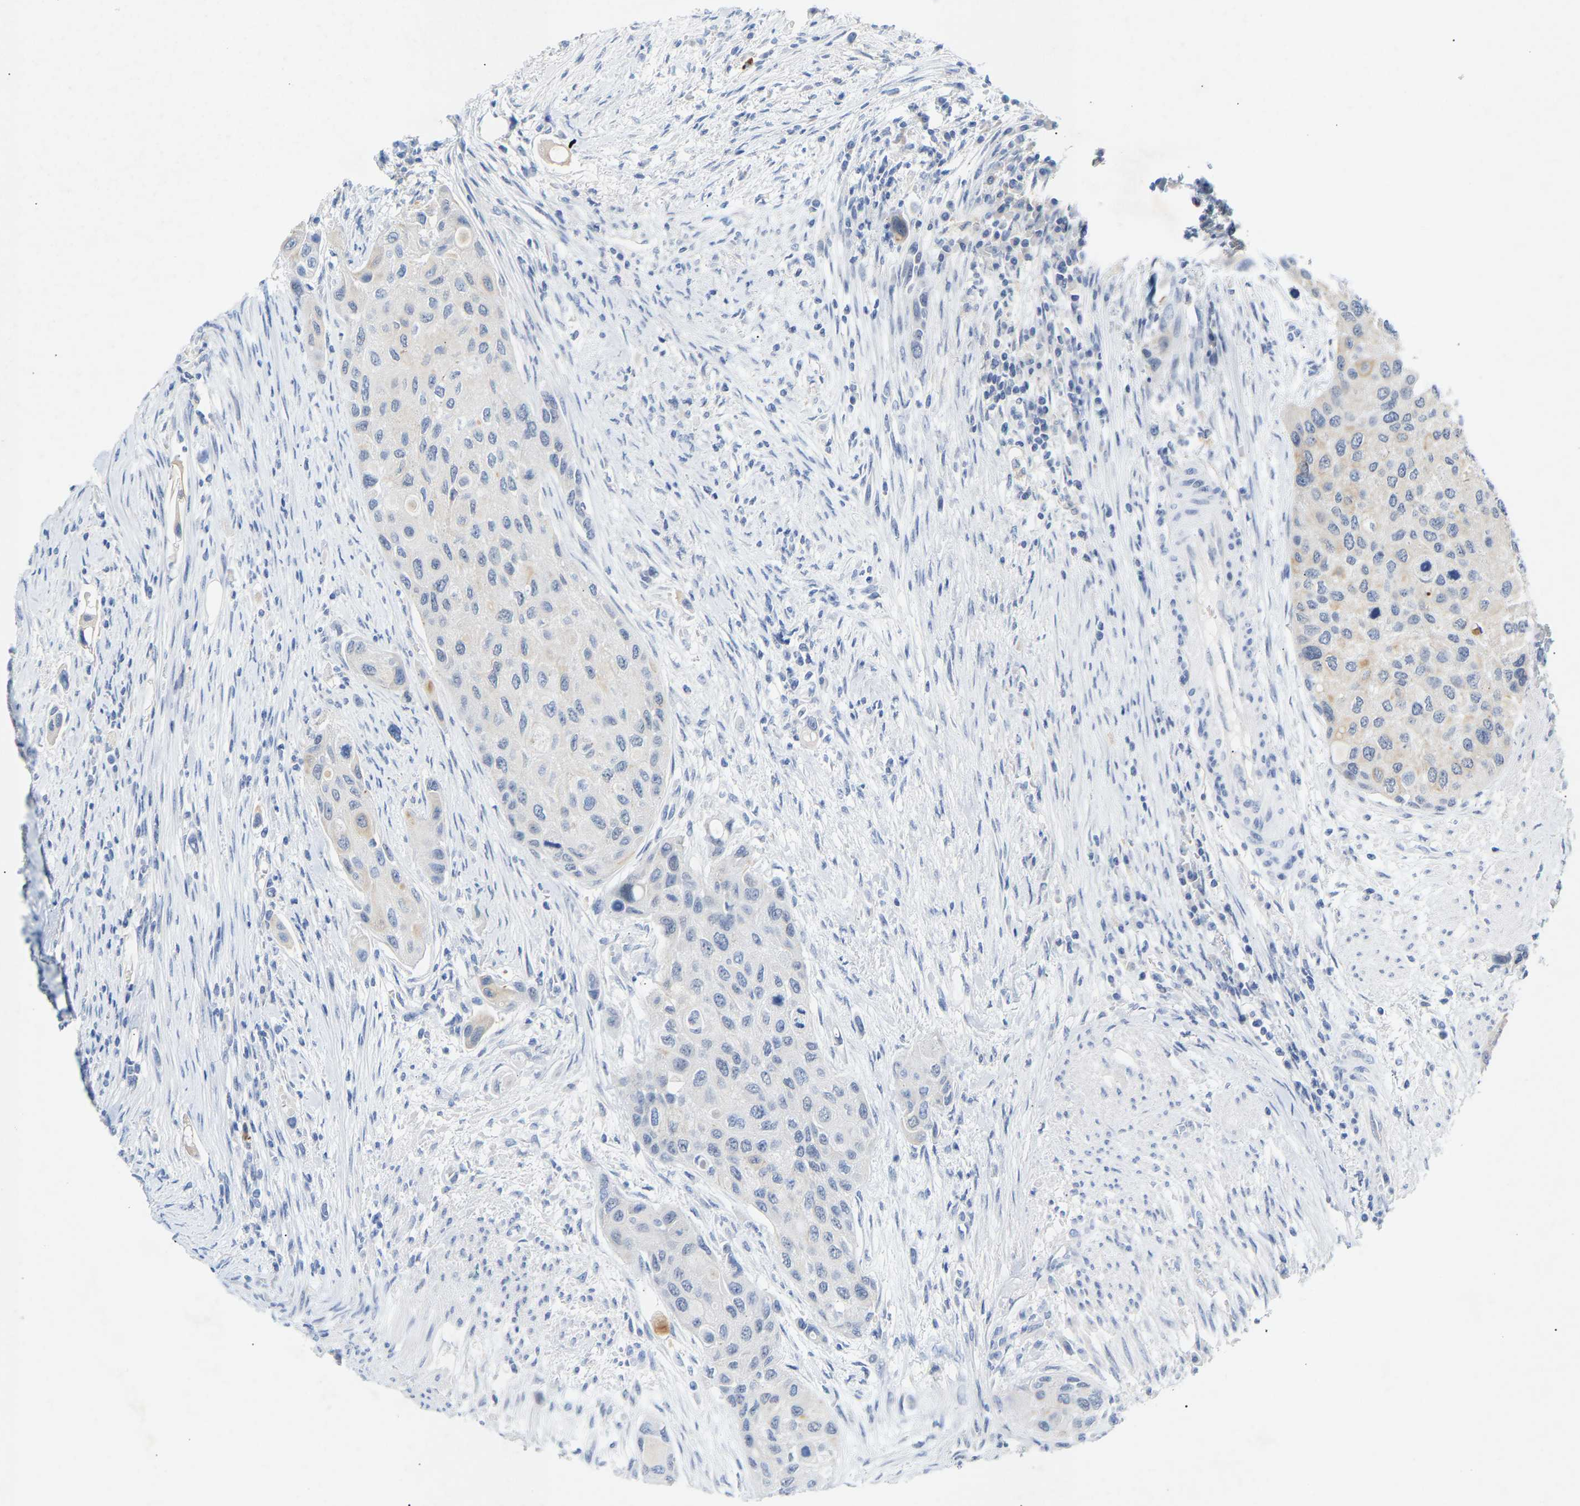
{"staining": {"intensity": "negative", "quantity": "none", "location": "none"}, "tissue": "urothelial cancer", "cell_type": "Tumor cells", "image_type": "cancer", "snomed": [{"axis": "morphology", "description": "Urothelial carcinoma, High grade"}, {"axis": "topography", "description": "Urinary bladder"}], "caption": "There is no significant expression in tumor cells of urothelial cancer.", "gene": "PEX1", "patient": {"sex": "female", "age": 56}}